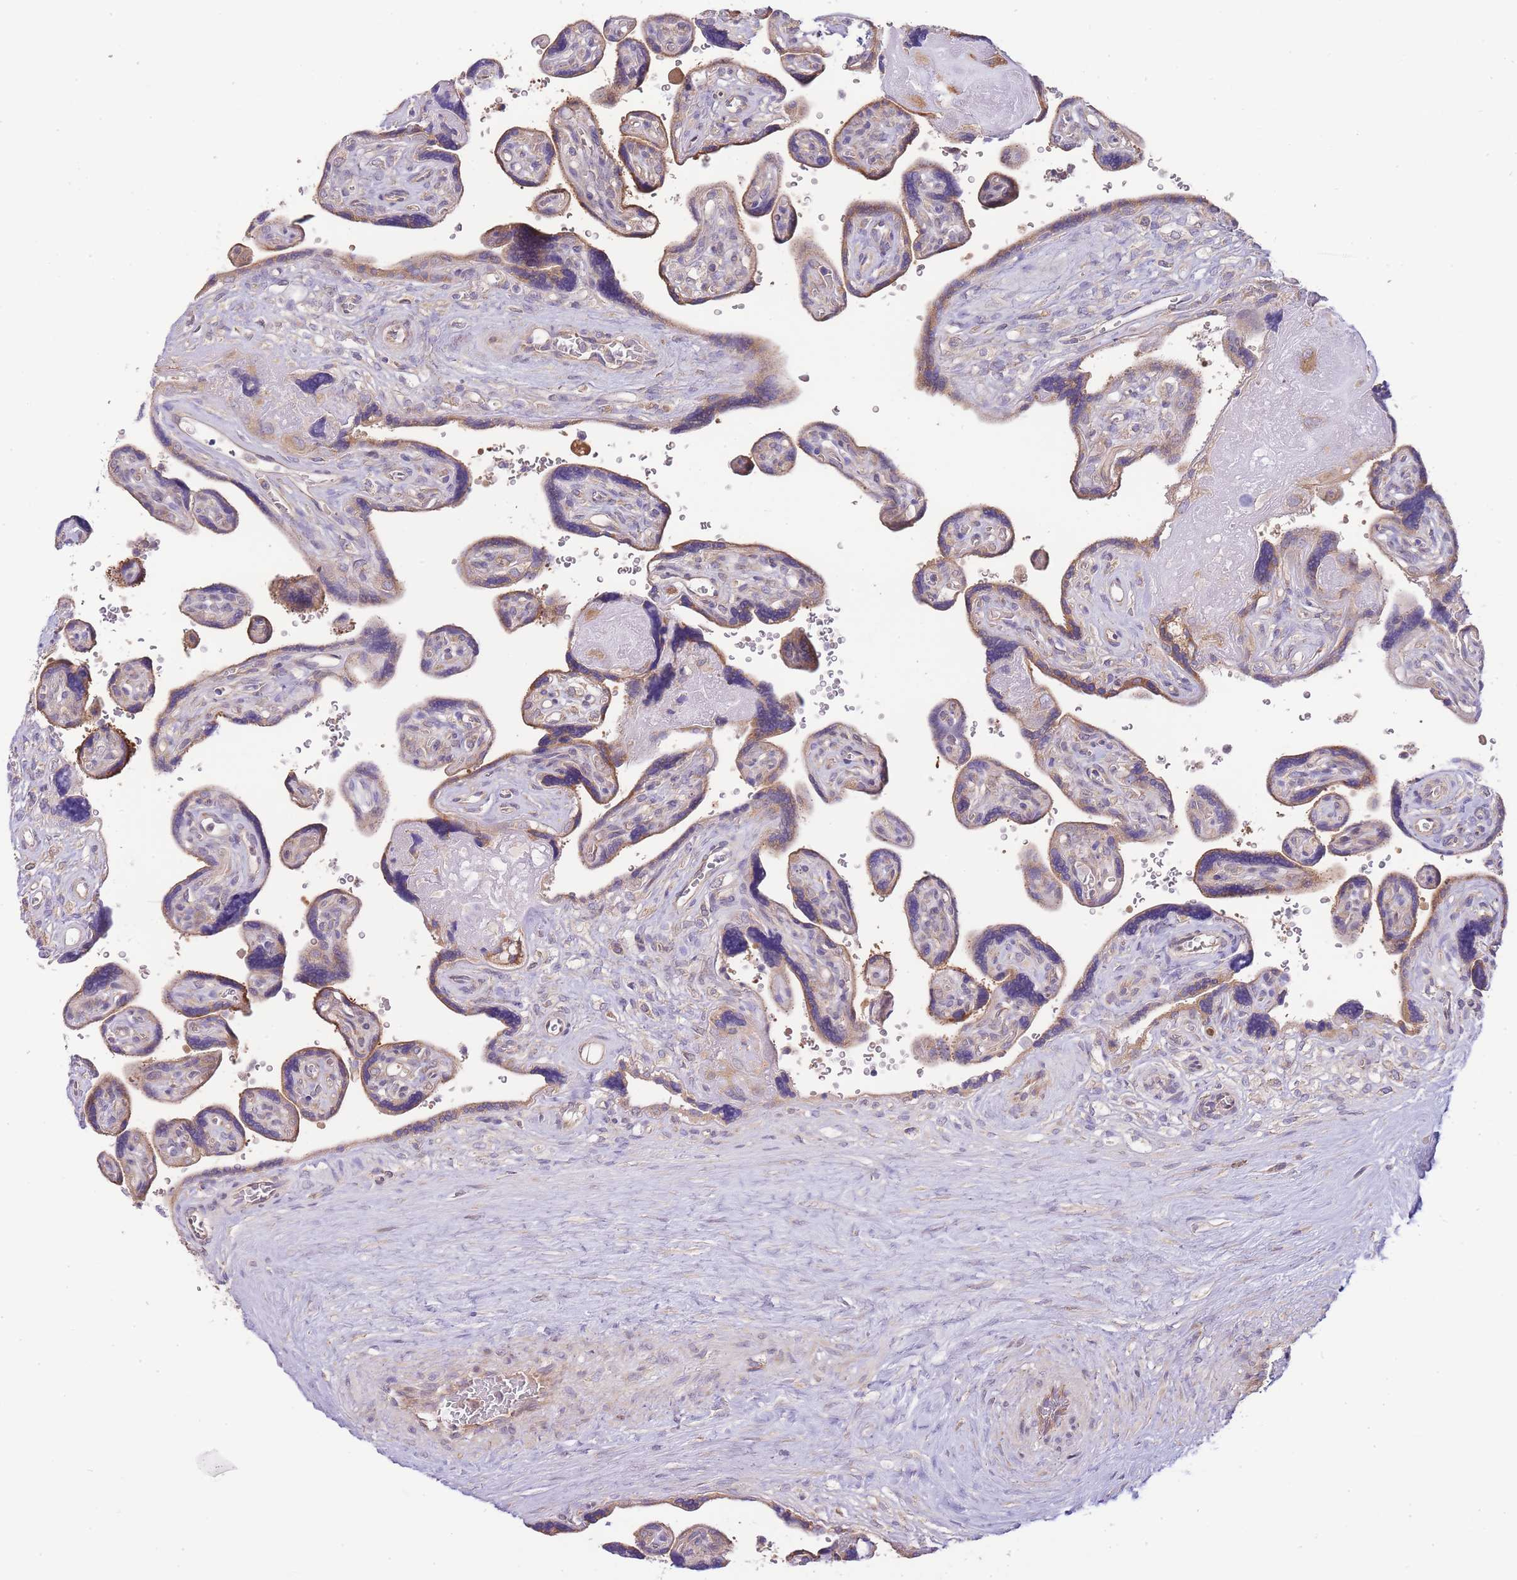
{"staining": {"intensity": "moderate", "quantity": ">75%", "location": "cytoplasmic/membranous"}, "tissue": "placenta", "cell_type": "Trophoblastic cells", "image_type": "normal", "snomed": [{"axis": "morphology", "description": "Normal tissue, NOS"}, {"axis": "topography", "description": "Placenta"}], "caption": "Unremarkable placenta displays moderate cytoplasmic/membranous expression in about >75% of trophoblastic cells.", "gene": "BEX1", "patient": {"sex": "female", "age": 39}}